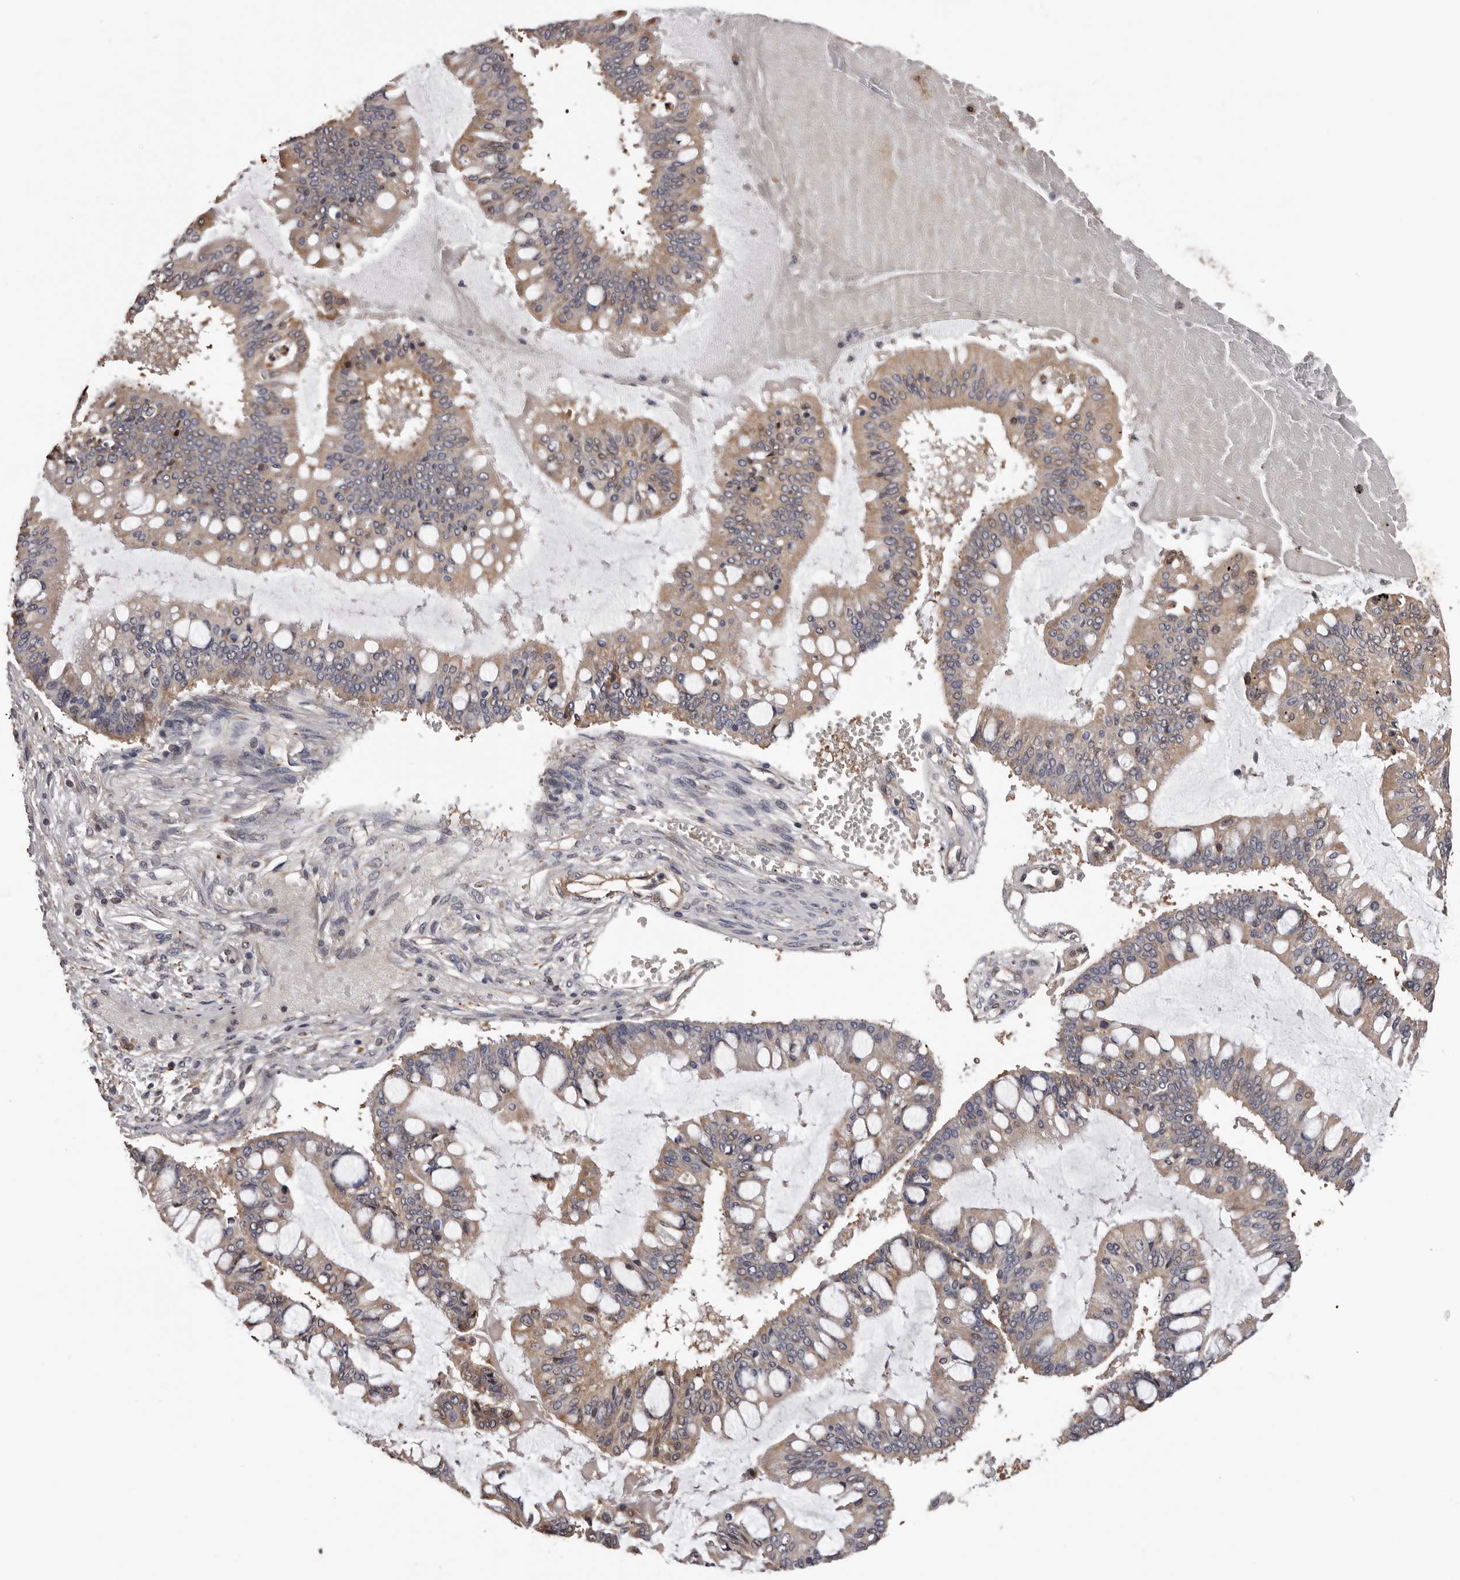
{"staining": {"intensity": "weak", "quantity": ">75%", "location": "cytoplasmic/membranous"}, "tissue": "ovarian cancer", "cell_type": "Tumor cells", "image_type": "cancer", "snomed": [{"axis": "morphology", "description": "Cystadenocarcinoma, mucinous, NOS"}, {"axis": "topography", "description": "Ovary"}], "caption": "Immunohistochemical staining of ovarian mucinous cystadenocarcinoma demonstrates low levels of weak cytoplasmic/membranous expression in approximately >75% of tumor cells.", "gene": "ADAMTS2", "patient": {"sex": "female", "age": 73}}